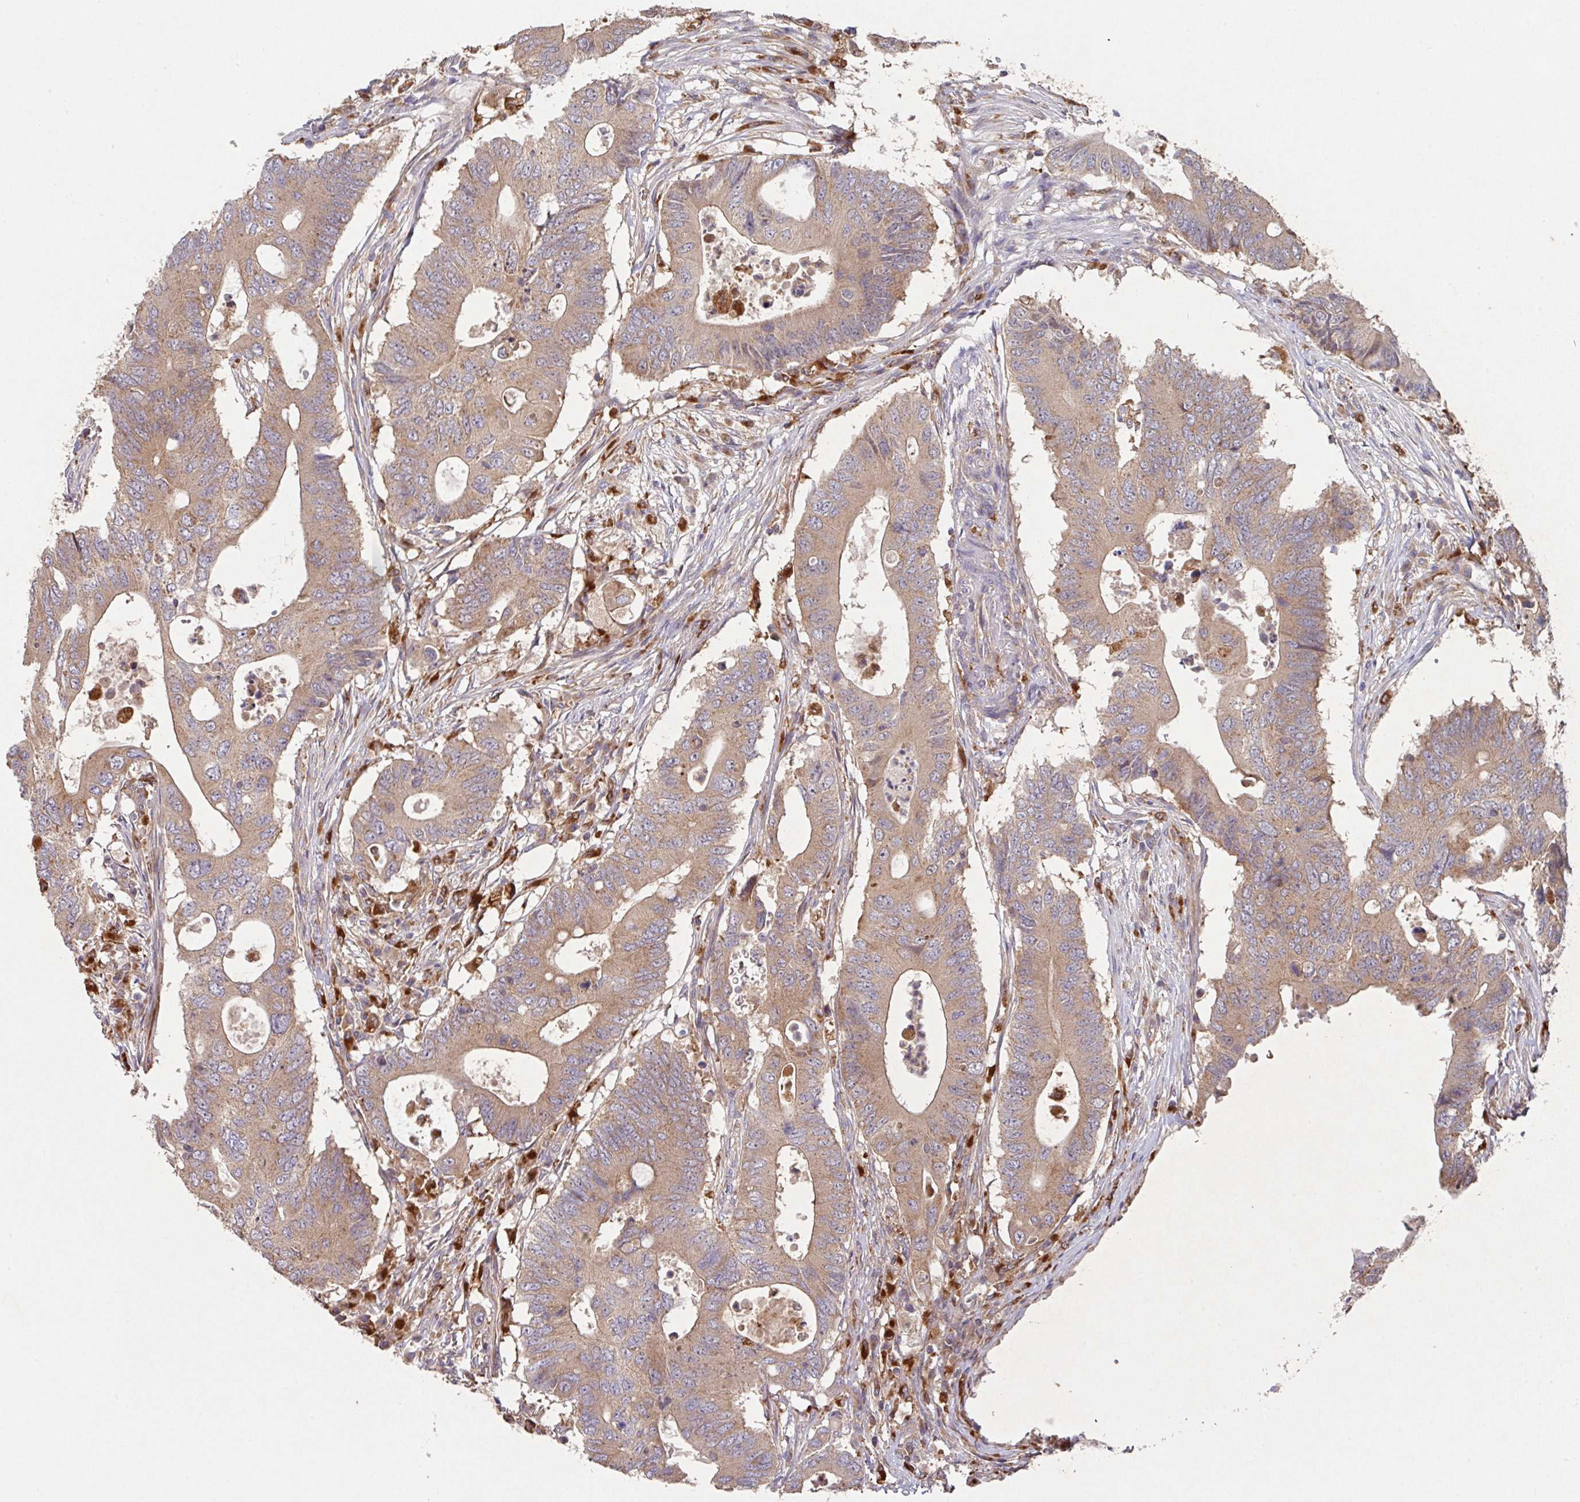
{"staining": {"intensity": "moderate", "quantity": ">75%", "location": "cytoplasmic/membranous"}, "tissue": "colorectal cancer", "cell_type": "Tumor cells", "image_type": "cancer", "snomed": [{"axis": "morphology", "description": "Adenocarcinoma, NOS"}, {"axis": "topography", "description": "Colon"}], "caption": "DAB immunohistochemical staining of colorectal cancer shows moderate cytoplasmic/membranous protein staining in about >75% of tumor cells.", "gene": "TRIM14", "patient": {"sex": "male", "age": 71}}